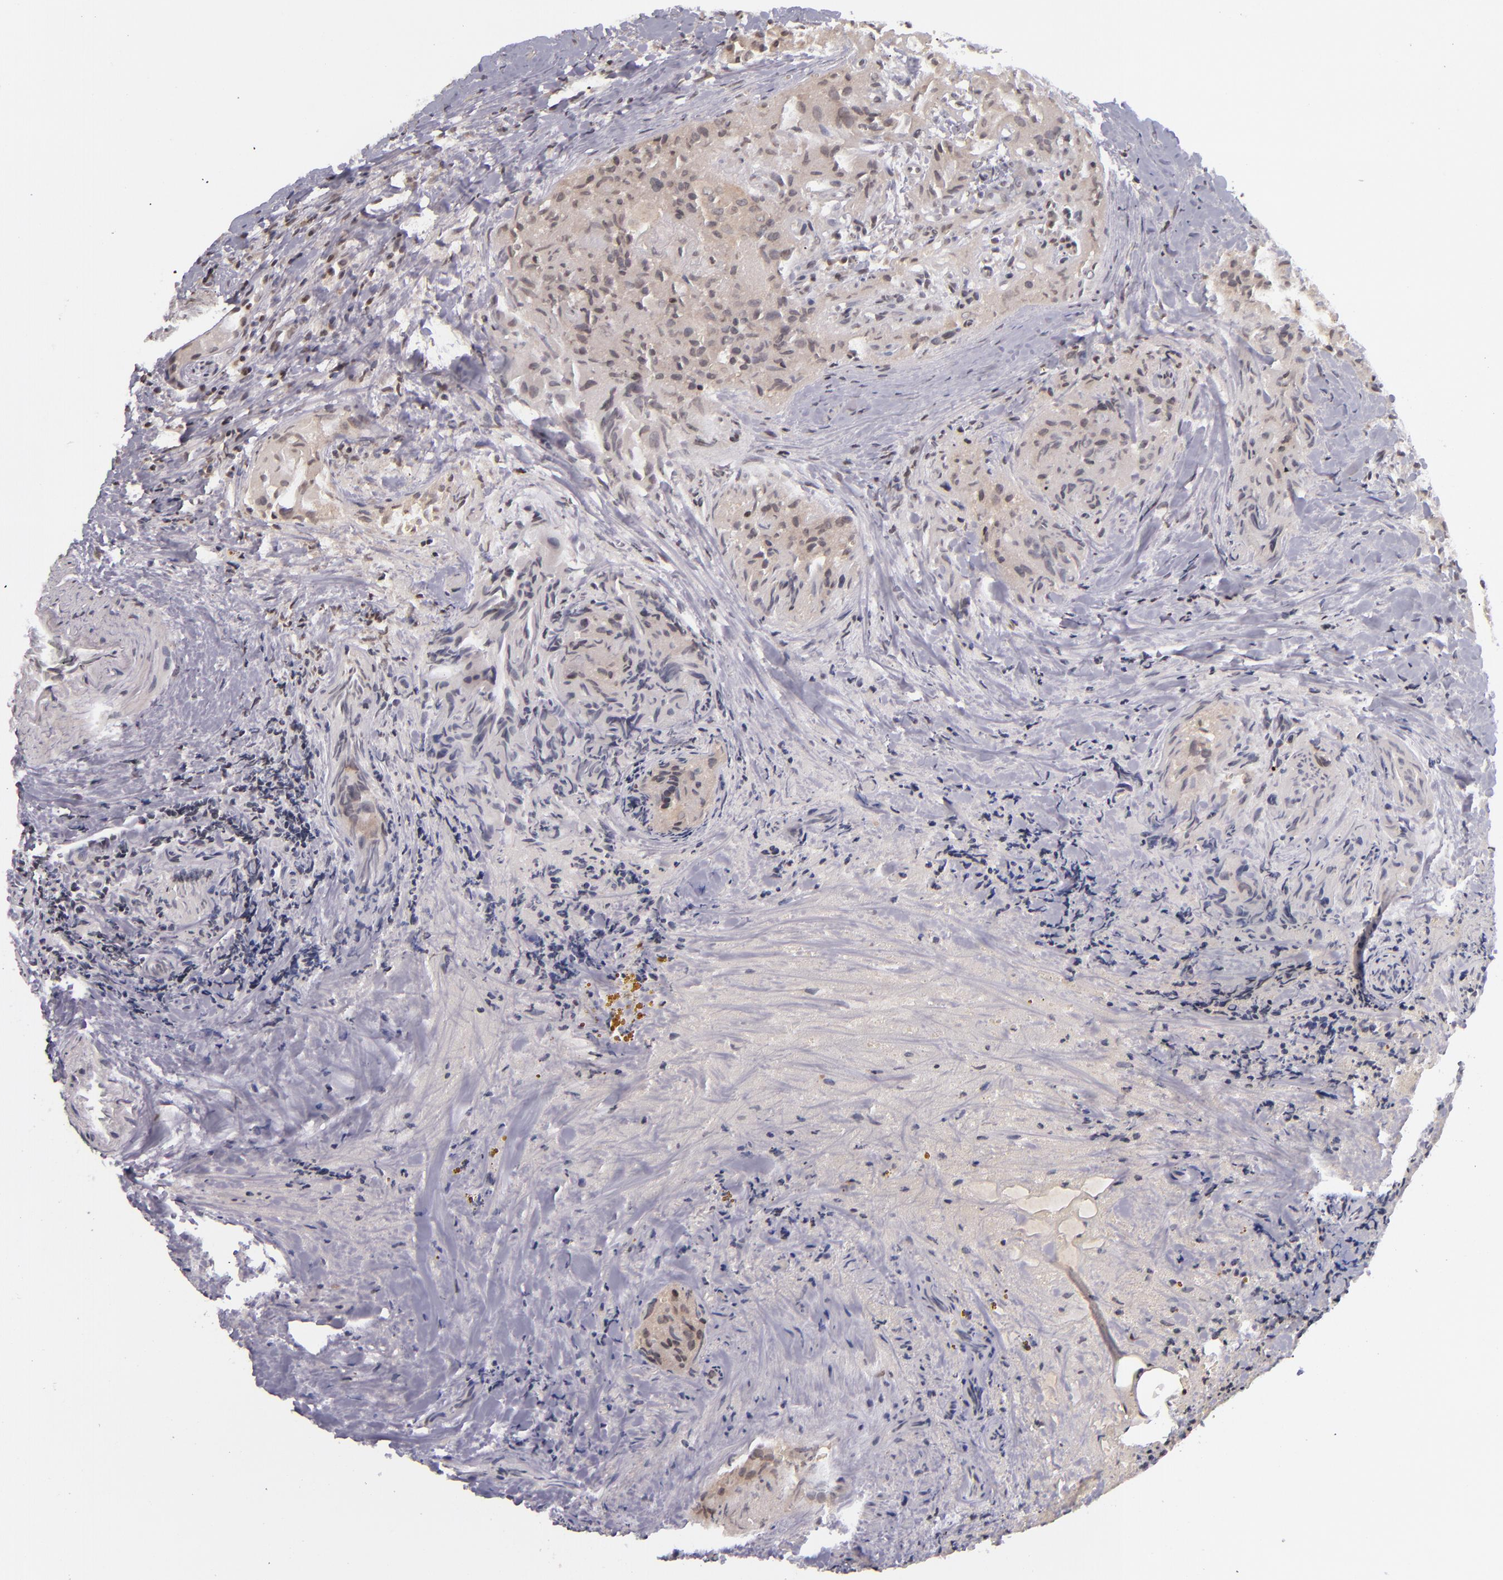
{"staining": {"intensity": "moderate", "quantity": ">75%", "location": "cytoplasmic/membranous"}, "tissue": "thyroid cancer", "cell_type": "Tumor cells", "image_type": "cancer", "snomed": [{"axis": "morphology", "description": "Papillary adenocarcinoma, NOS"}, {"axis": "topography", "description": "Thyroid gland"}], "caption": "IHC (DAB) staining of papillary adenocarcinoma (thyroid) demonstrates moderate cytoplasmic/membranous protein positivity in approximately >75% of tumor cells.", "gene": "TSC2", "patient": {"sex": "female", "age": 71}}